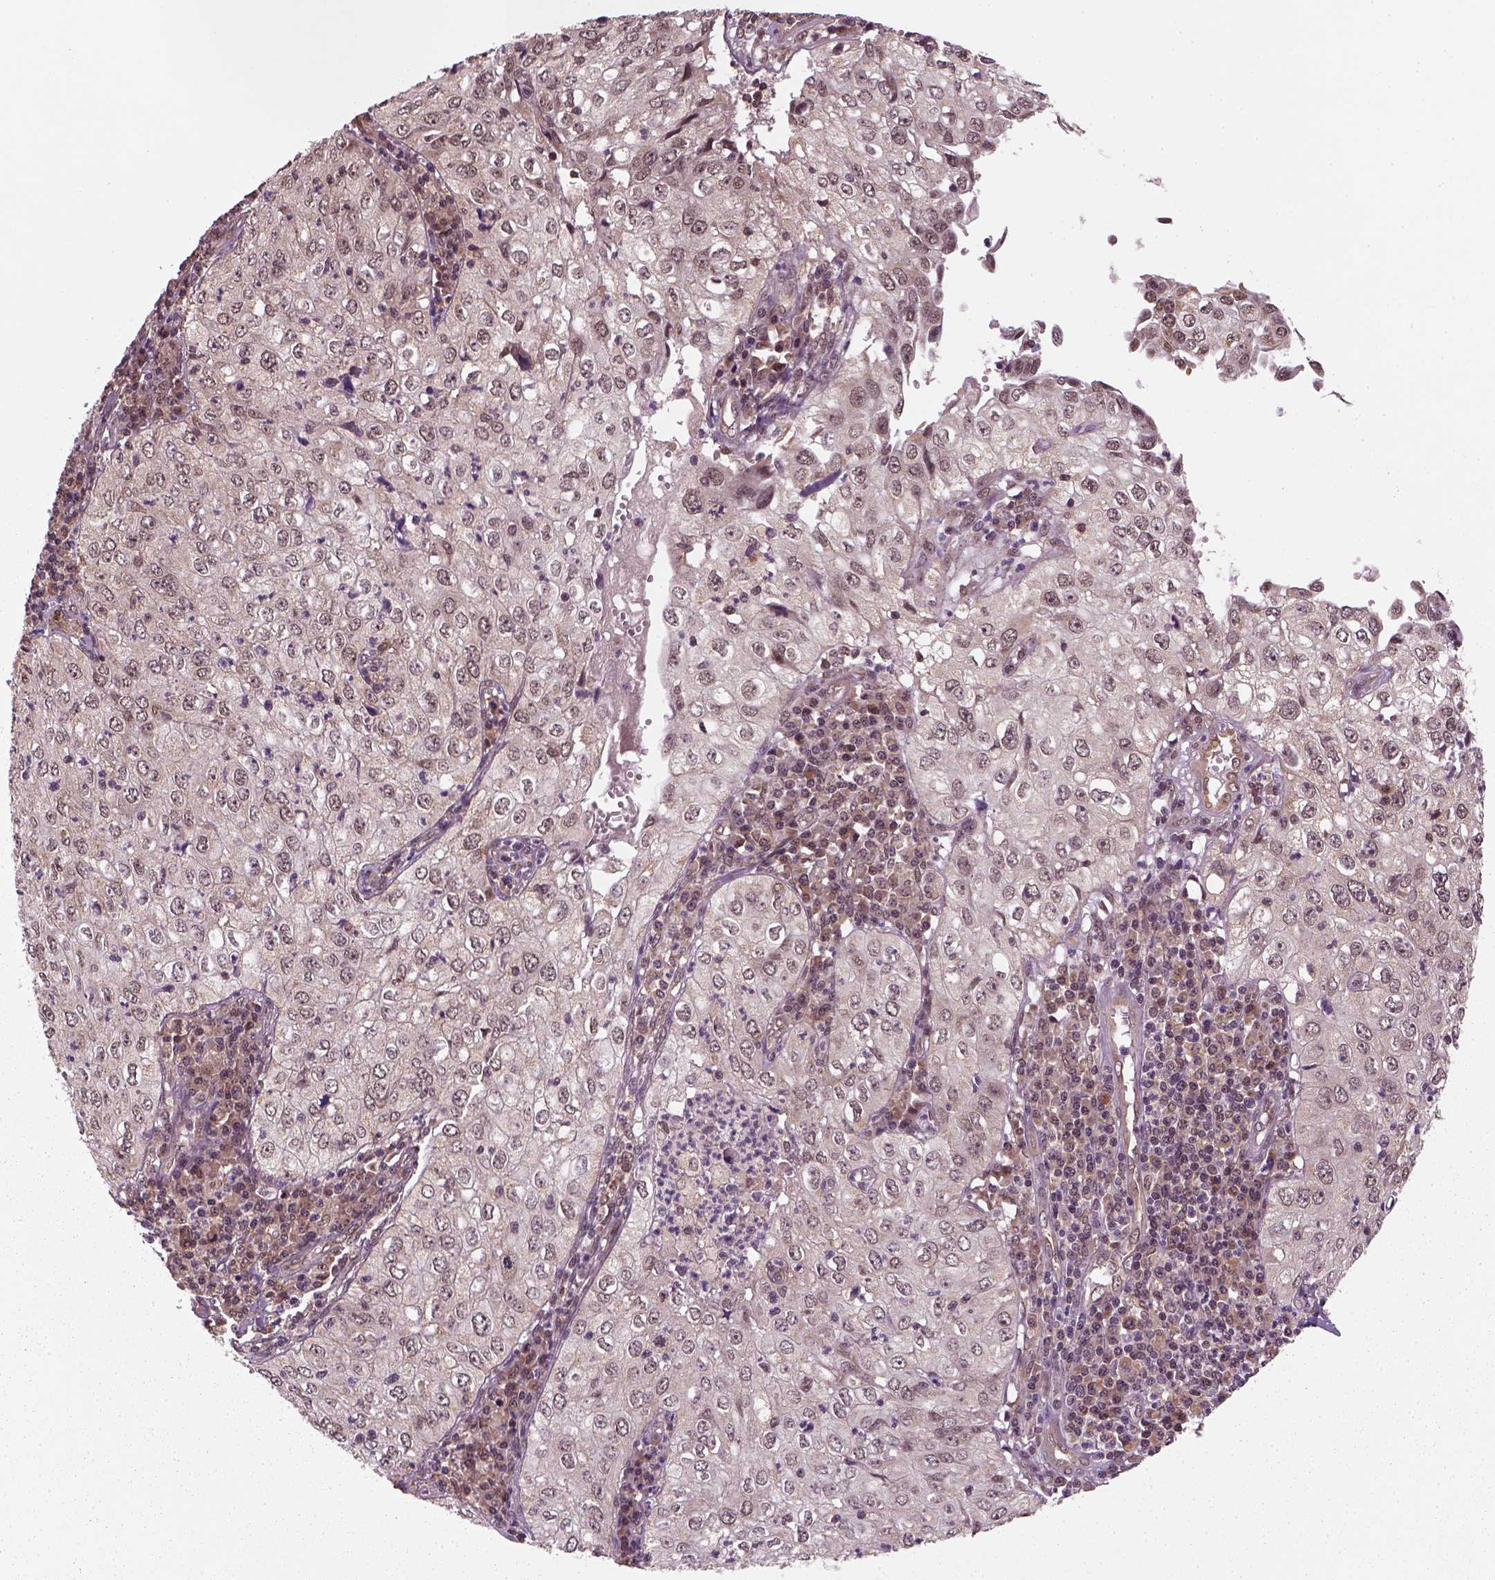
{"staining": {"intensity": "weak", "quantity": ">75%", "location": "nuclear"}, "tissue": "cervical cancer", "cell_type": "Tumor cells", "image_type": "cancer", "snomed": [{"axis": "morphology", "description": "Squamous cell carcinoma, NOS"}, {"axis": "topography", "description": "Cervix"}], "caption": "Immunohistochemical staining of human cervical cancer (squamous cell carcinoma) displays low levels of weak nuclear staining in about >75% of tumor cells.", "gene": "NUDT9", "patient": {"sex": "female", "age": 24}}